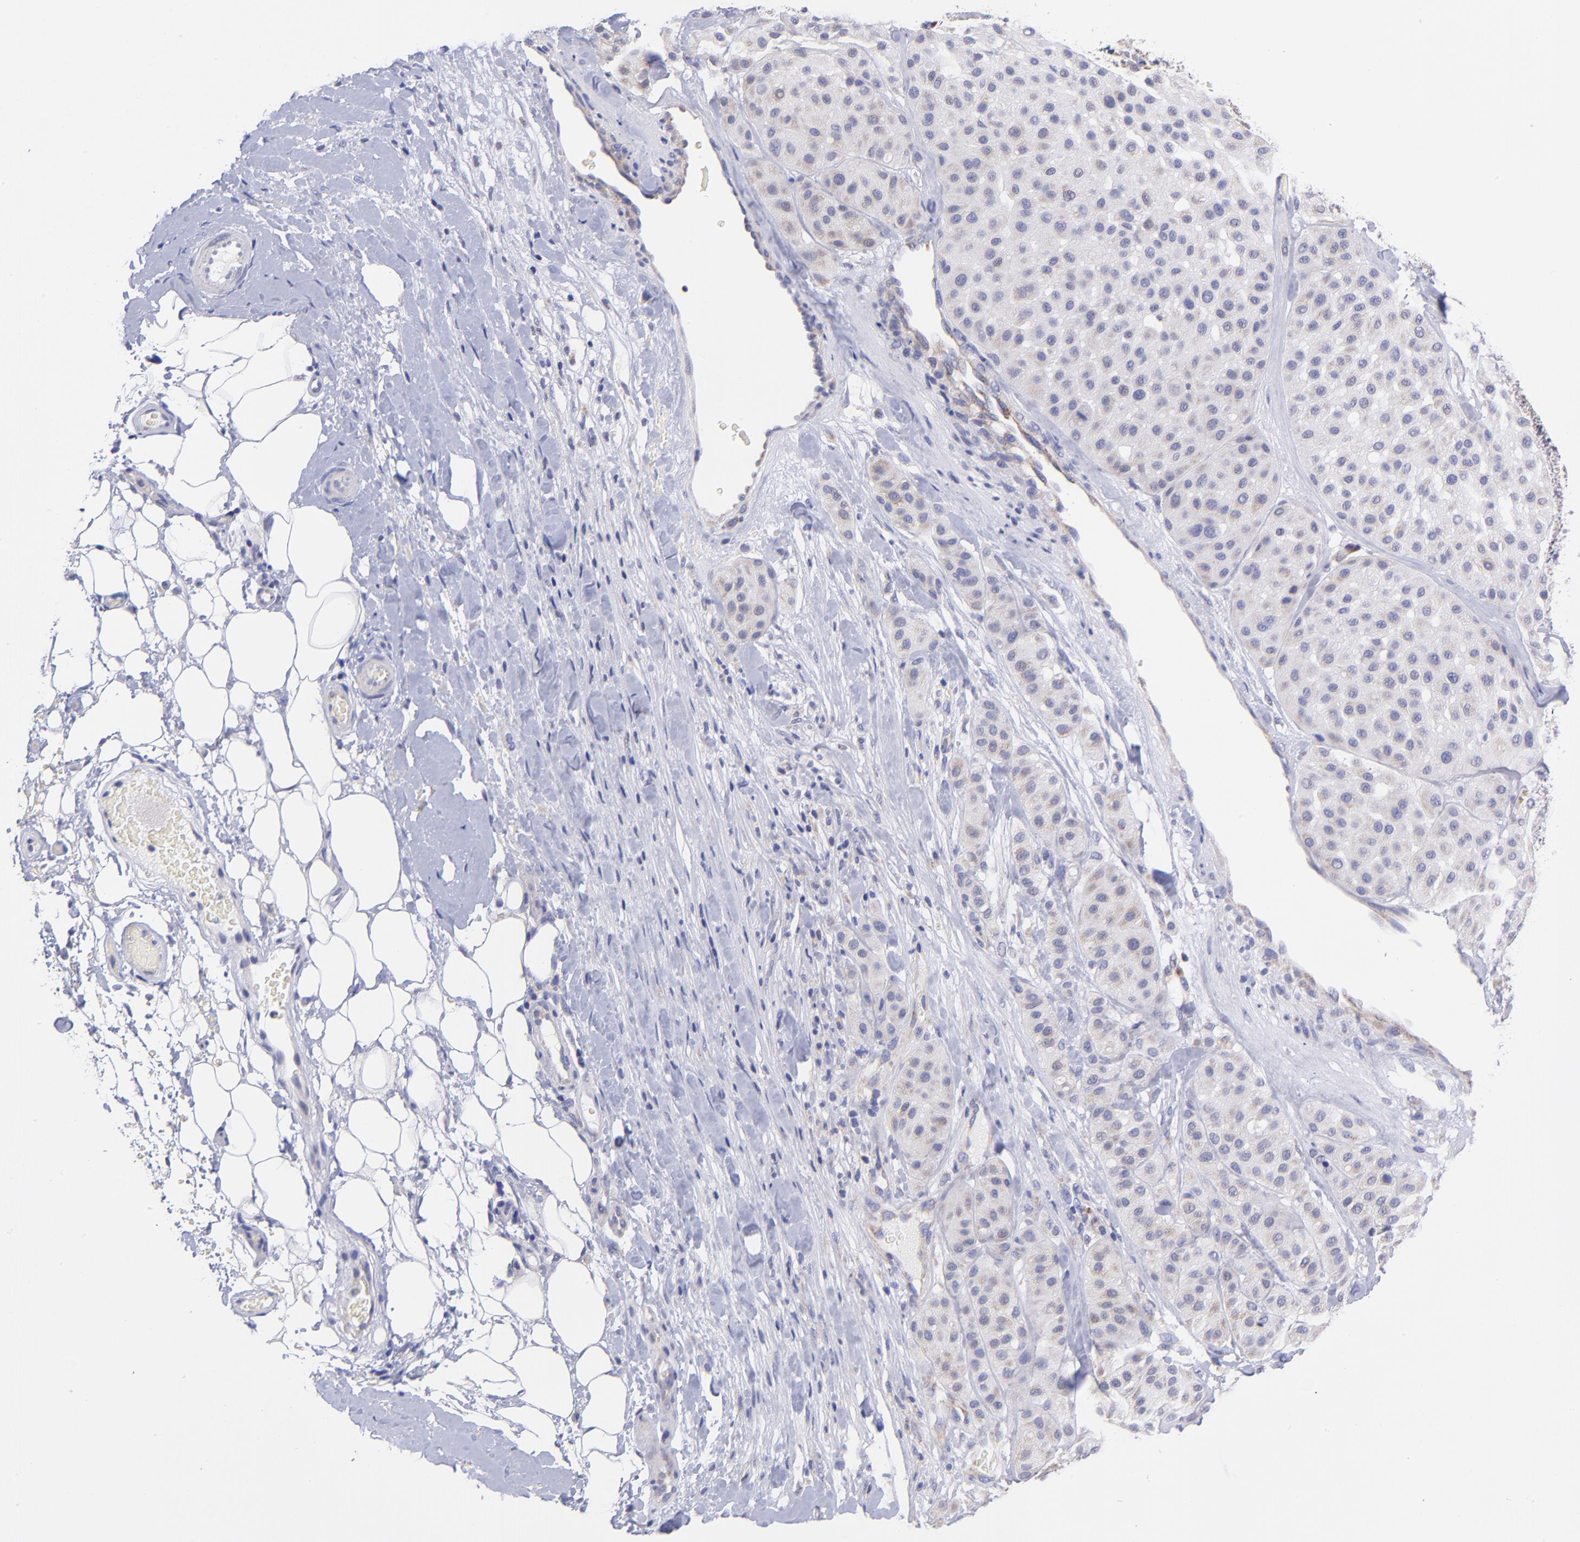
{"staining": {"intensity": "weak", "quantity": "<25%", "location": "cytoplasmic/membranous"}, "tissue": "melanoma", "cell_type": "Tumor cells", "image_type": "cancer", "snomed": [{"axis": "morphology", "description": "Normal tissue, NOS"}, {"axis": "morphology", "description": "Malignant melanoma, Metastatic site"}, {"axis": "topography", "description": "Skin"}], "caption": "Melanoma was stained to show a protein in brown. There is no significant staining in tumor cells.", "gene": "NDUFB7", "patient": {"sex": "male", "age": 41}}